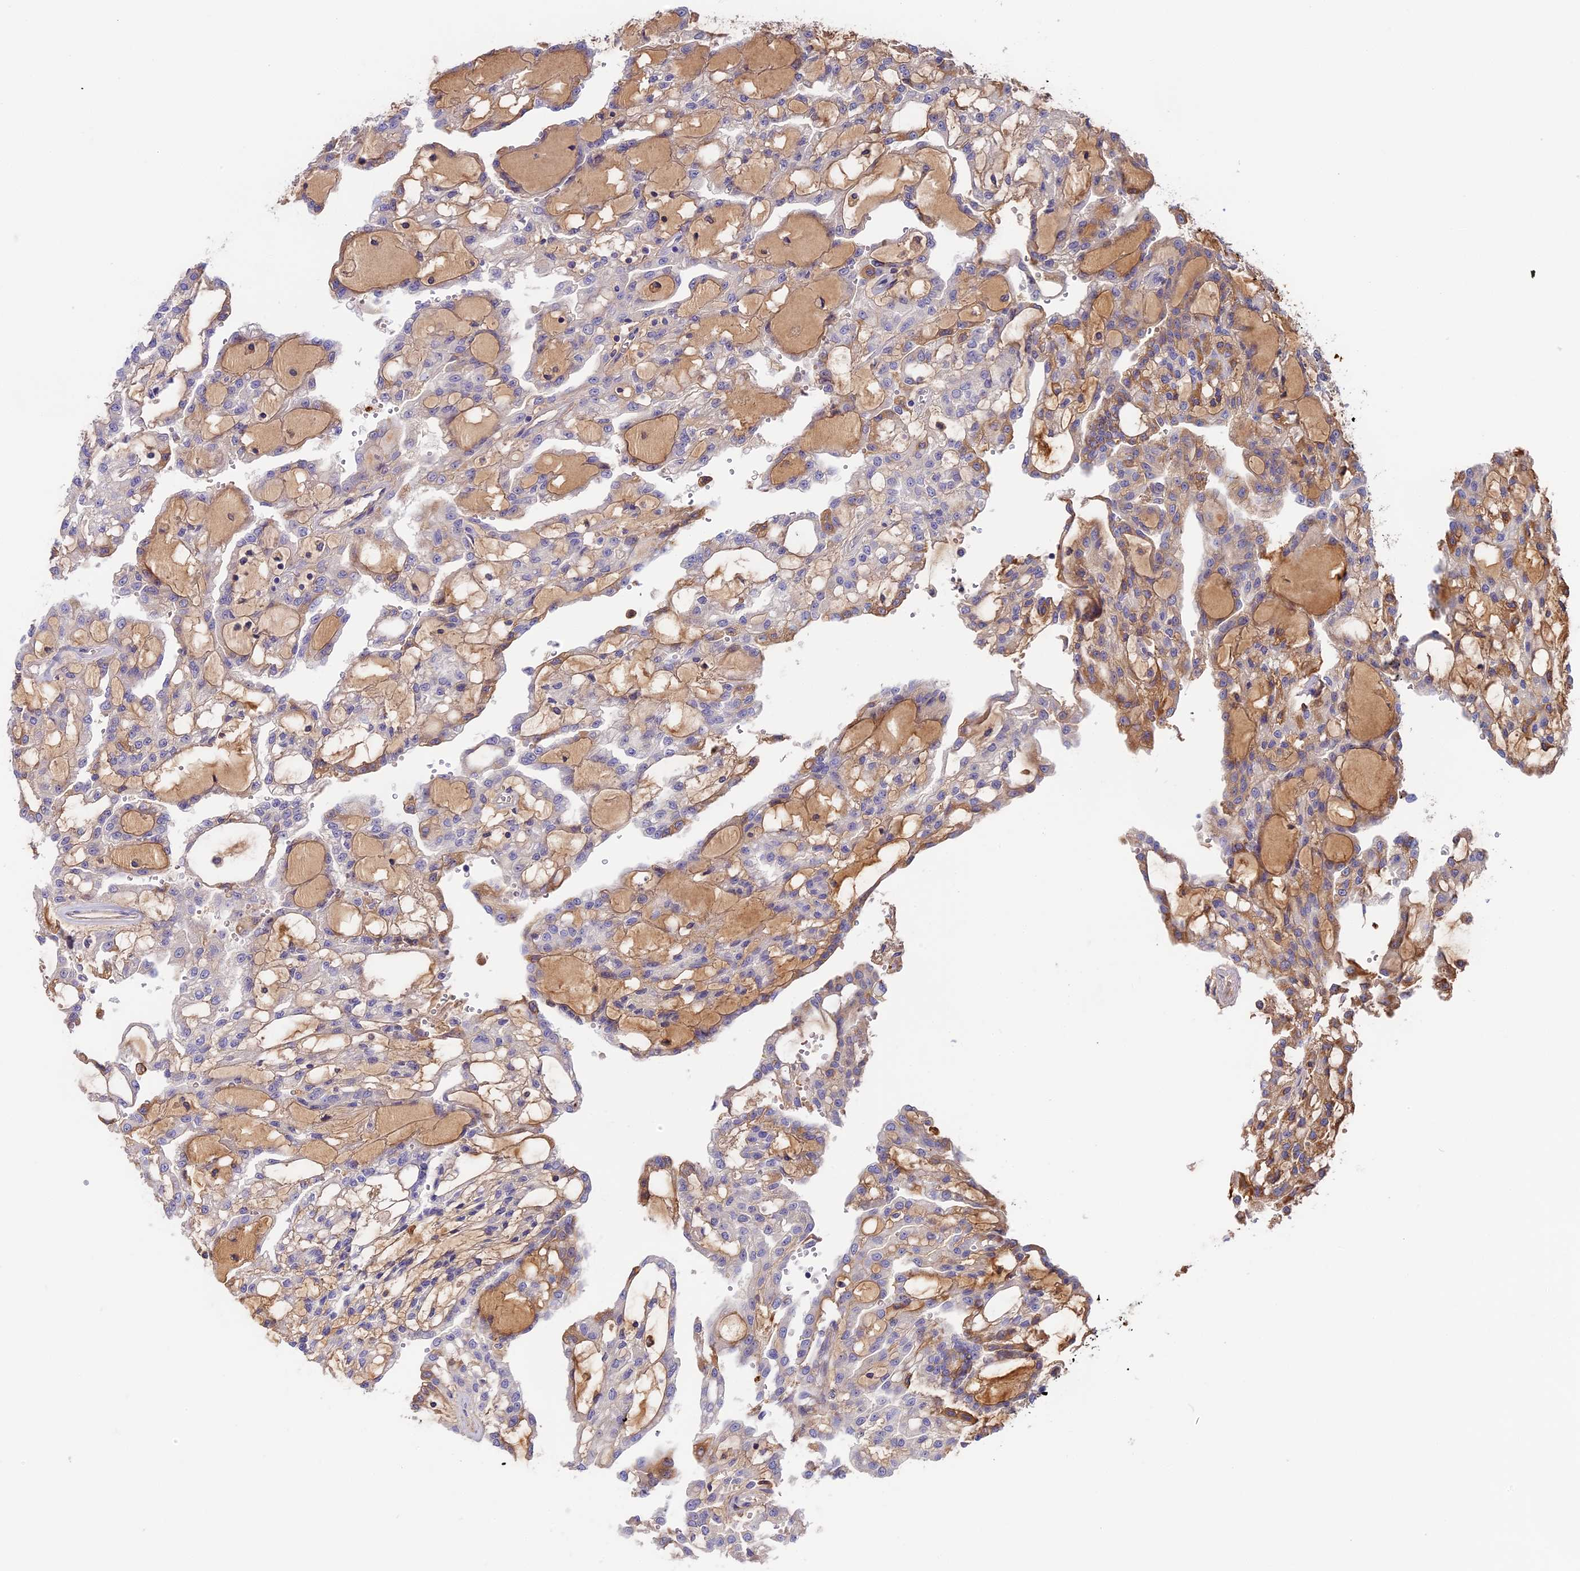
{"staining": {"intensity": "weak", "quantity": "<25%", "location": "cytoplasmic/membranous"}, "tissue": "renal cancer", "cell_type": "Tumor cells", "image_type": "cancer", "snomed": [{"axis": "morphology", "description": "Adenocarcinoma, NOS"}, {"axis": "topography", "description": "Kidney"}], "caption": "DAB (3,3'-diaminobenzidine) immunohistochemical staining of human adenocarcinoma (renal) demonstrates no significant positivity in tumor cells.", "gene": "ADGRD1", "patient": {"sex": "male", "age": 63}}